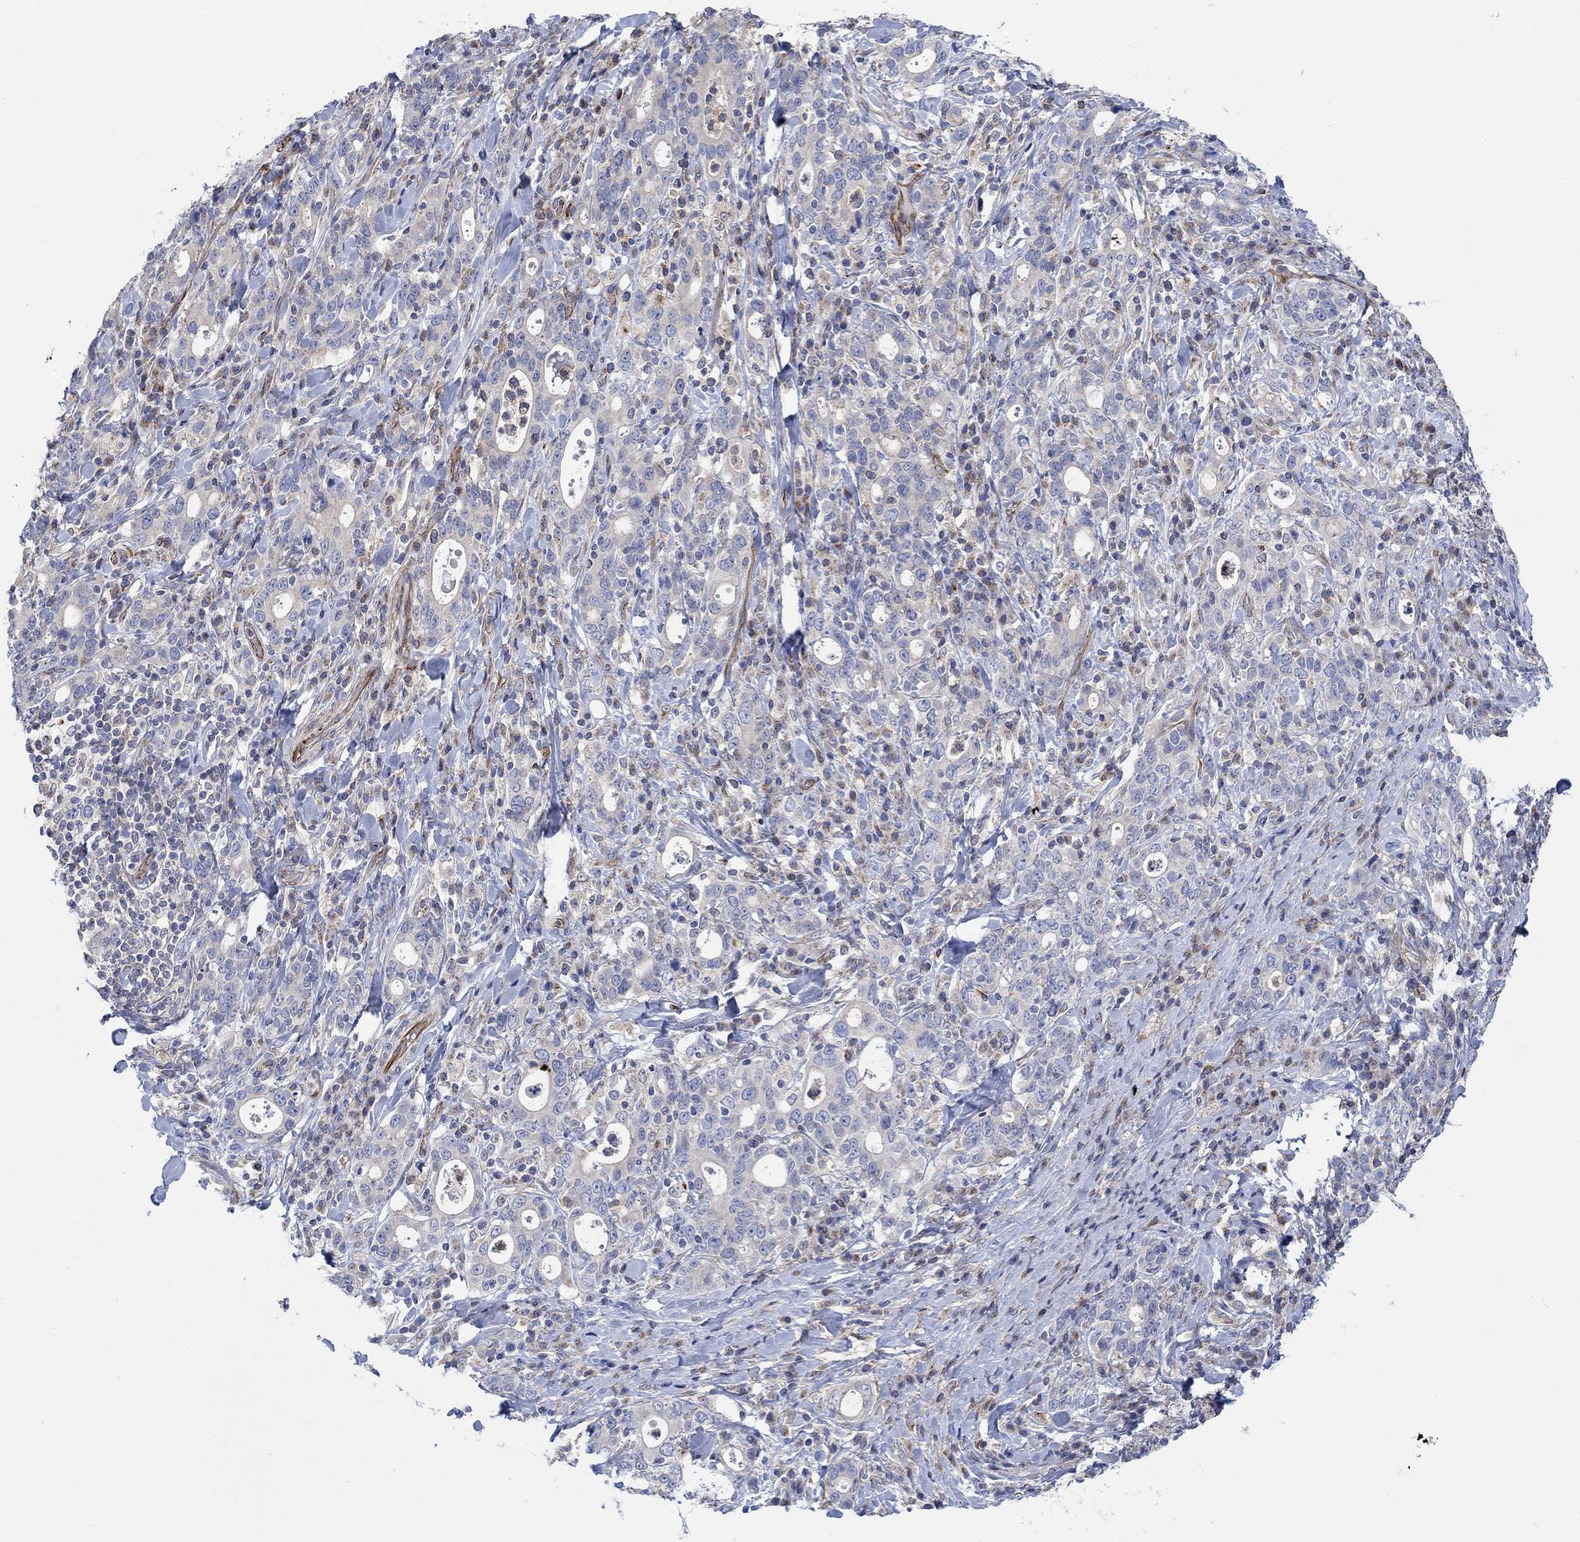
{"staining": {"intensity": "negative", "quantity": "none", "location": "none"}, "tissue": "stomach cancer", "cell_type": "Tumor cells", "image_type": "cancer", "snomed": [{"axis": "morphology", "description": "Adenocarcinoma, NOS"}, {"axis": "topography", "description": "Stomach"}], "caption": "High power microscopy photomicrograph of an immunohistochemistry image of adenocarcinoma (stomach), revealing no significant staining in tumor cells.", "gene": "CAMK1D", "patient": {"sex": "male", "age": 79}}